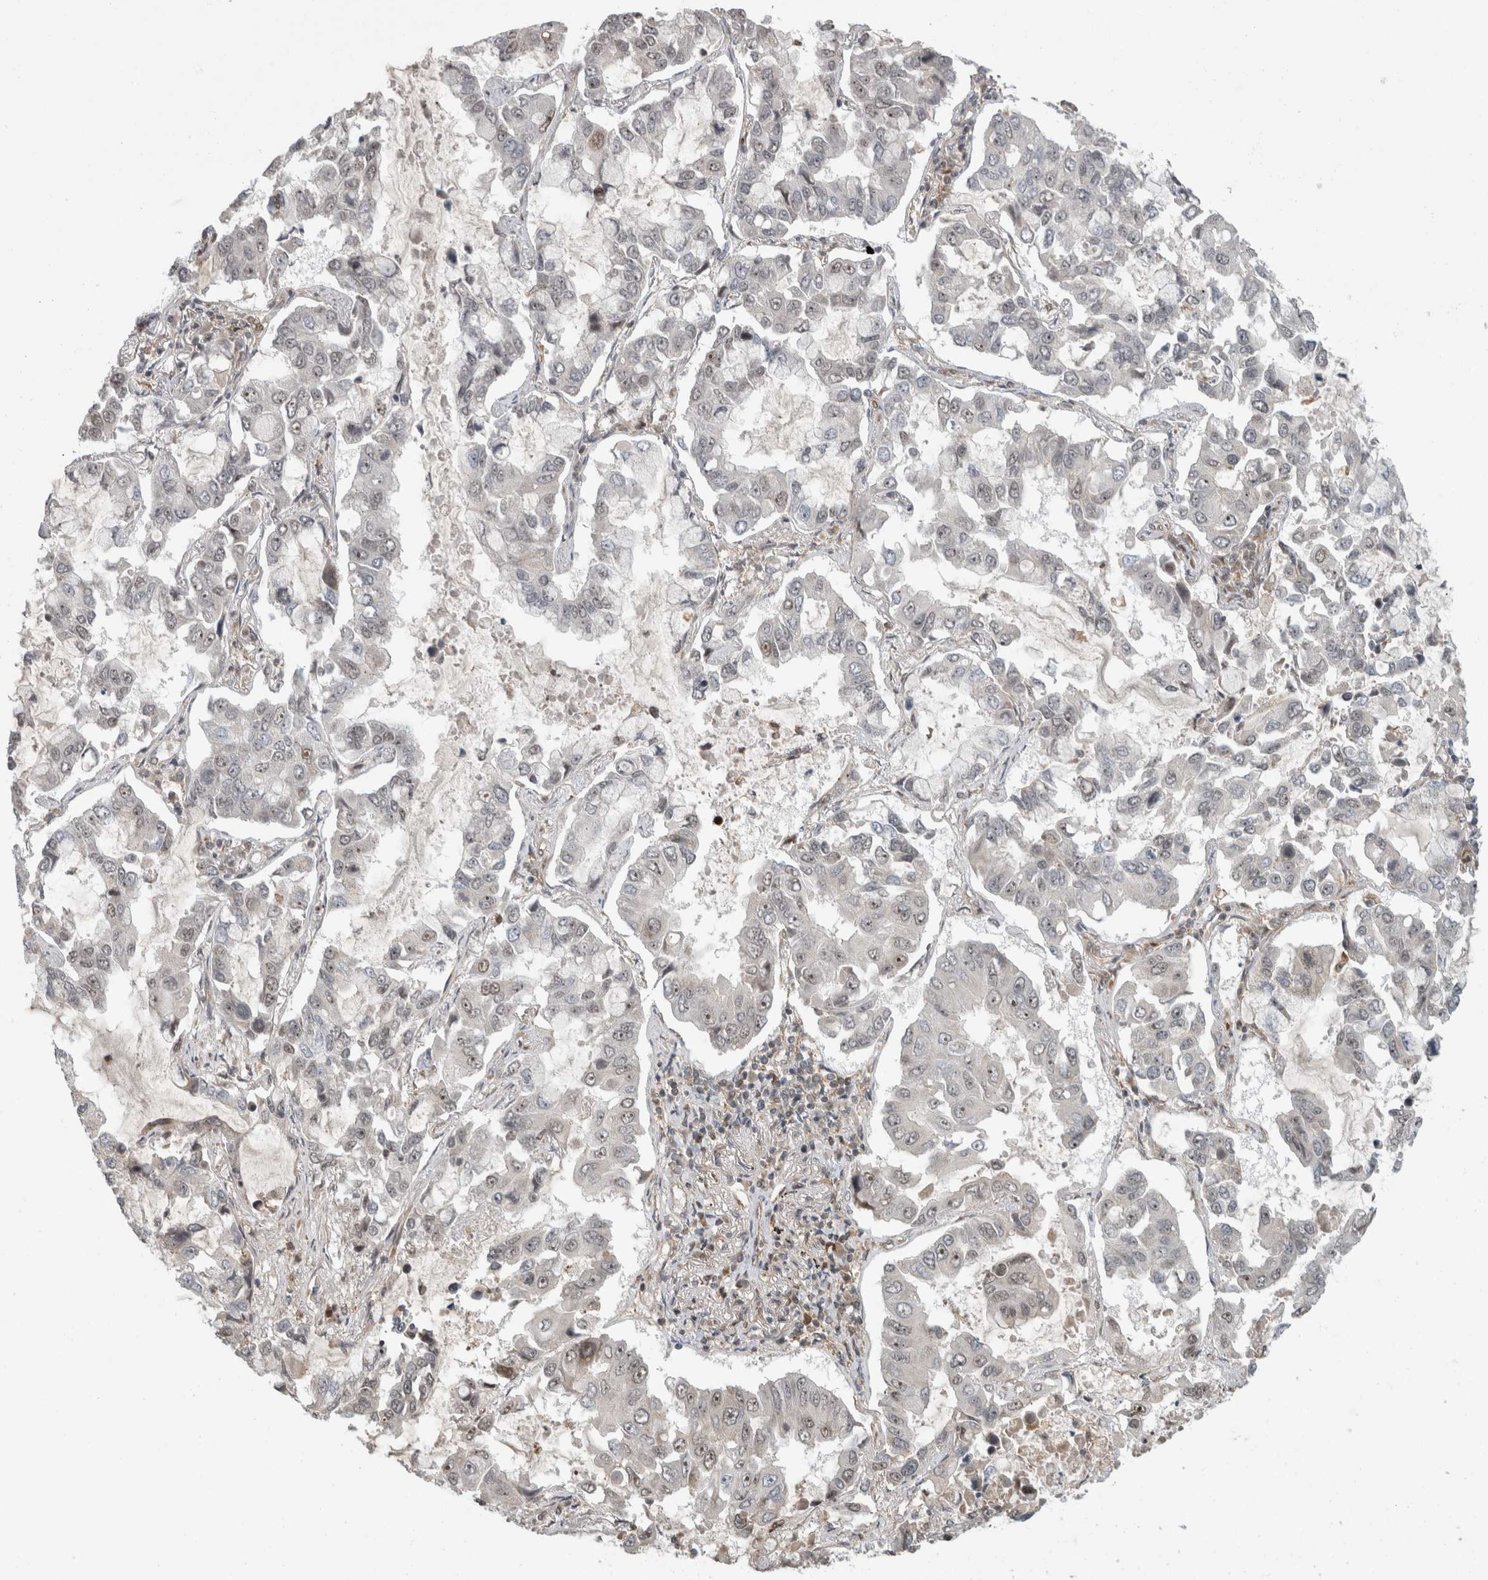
{"staining": {"intensity": "weak", "quantity": "<25%", "location": "nuclear"}, "tissue": "lung cancer", "cell_type": "Tumor cells", "image_type": "cancer", "snomed": [{"axis": "morphology", "description": "Adenocarcinoma, NOS"}, {"axis": "topography", "description": "Lung"}], "caption": "Tumor cells show no significant protein expression in lung cancer.", "gene": "WASF2", "patient": {"sex": "male", "age": 64}}